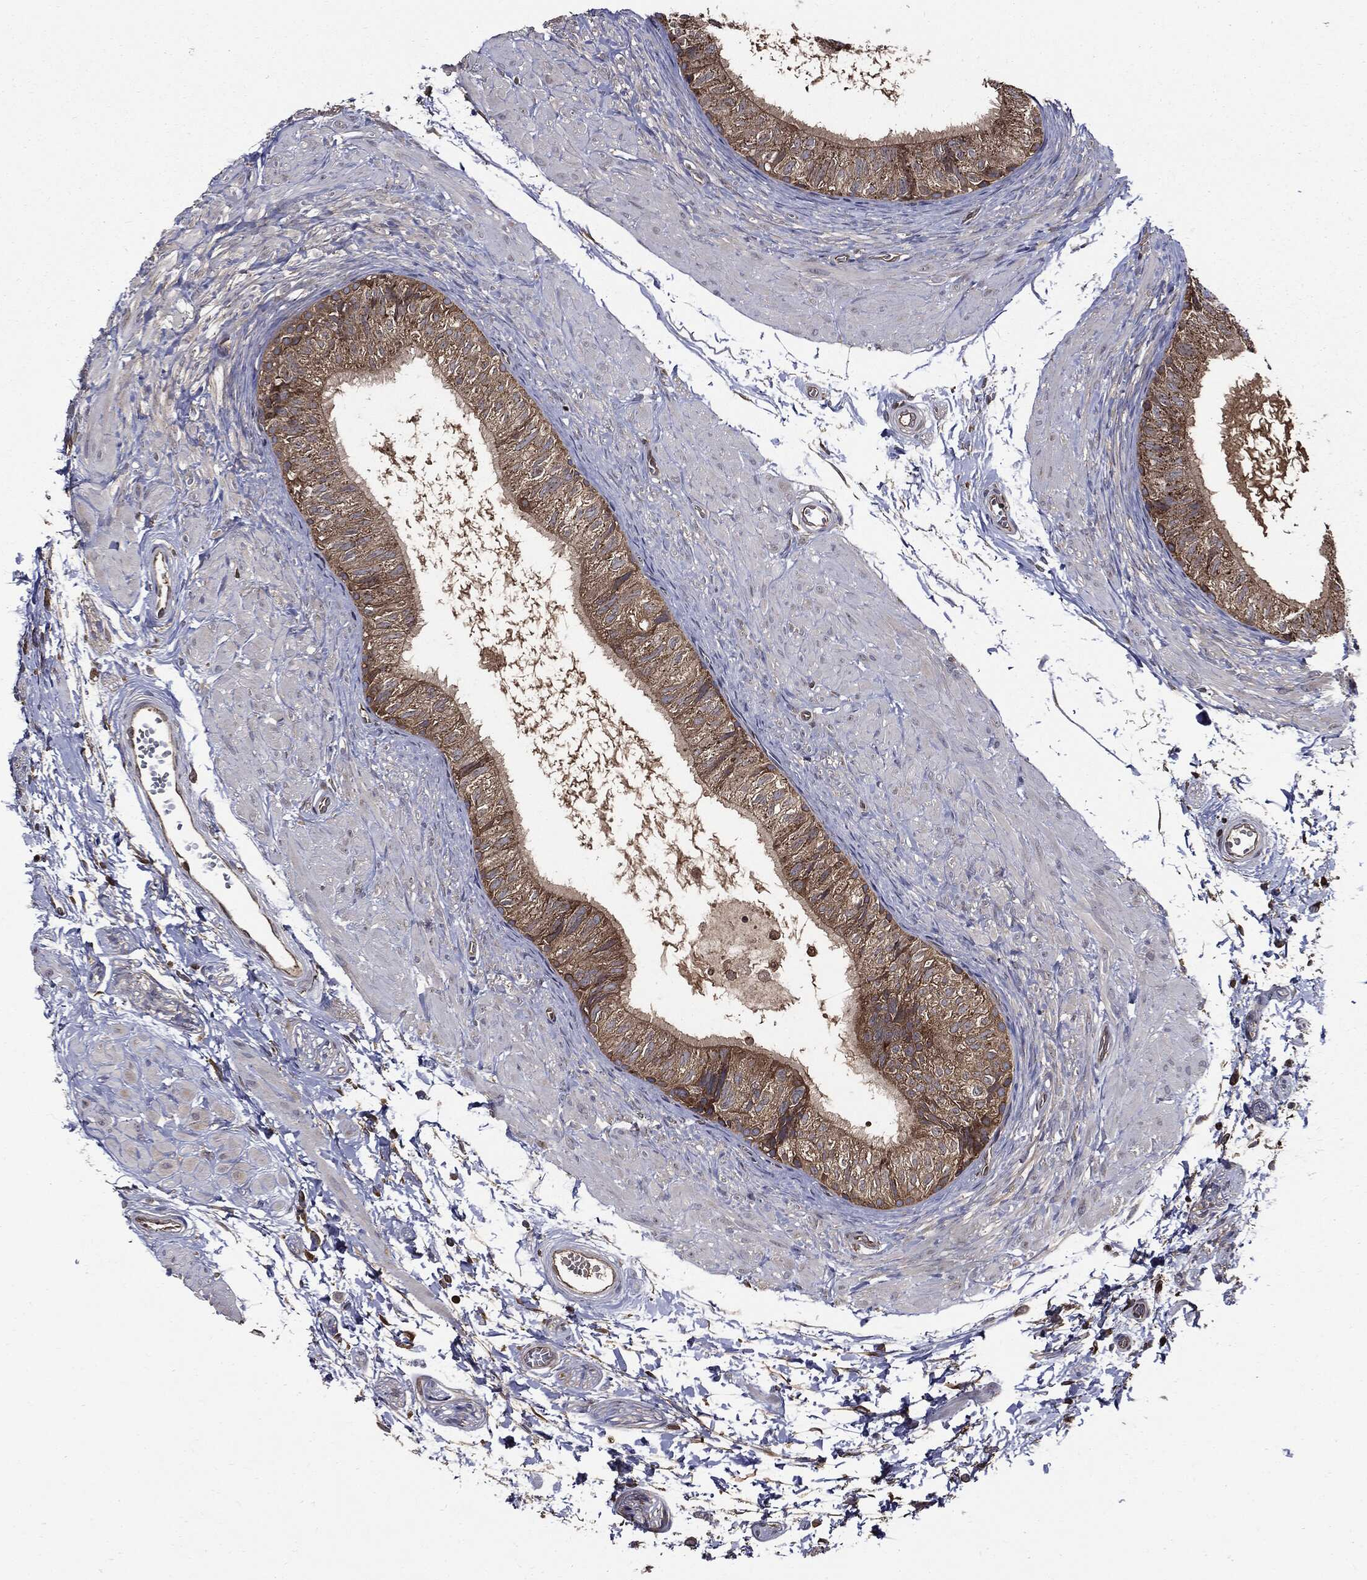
{"staining": {"intensity": "moderate", "quantity": "25%-75%", "location": "cytoplasmic/membranous"}, "tissue": "epididymis", "cell_type": "Glandular cells", "image_type": "normal", "snomed": [{"axis": "morphology", "description": "Normal tissue, NOS"}, {"axis": "topography", "description": "Epididymis"}], "caption": "Protein expression analysis of normal epididymis exhibits moderate cytoplasmic/membranous staining in about 25%-75% of glandular cells.", "gene": "PDCD6IP", "patient": {"sex": "male", "age": 22}}